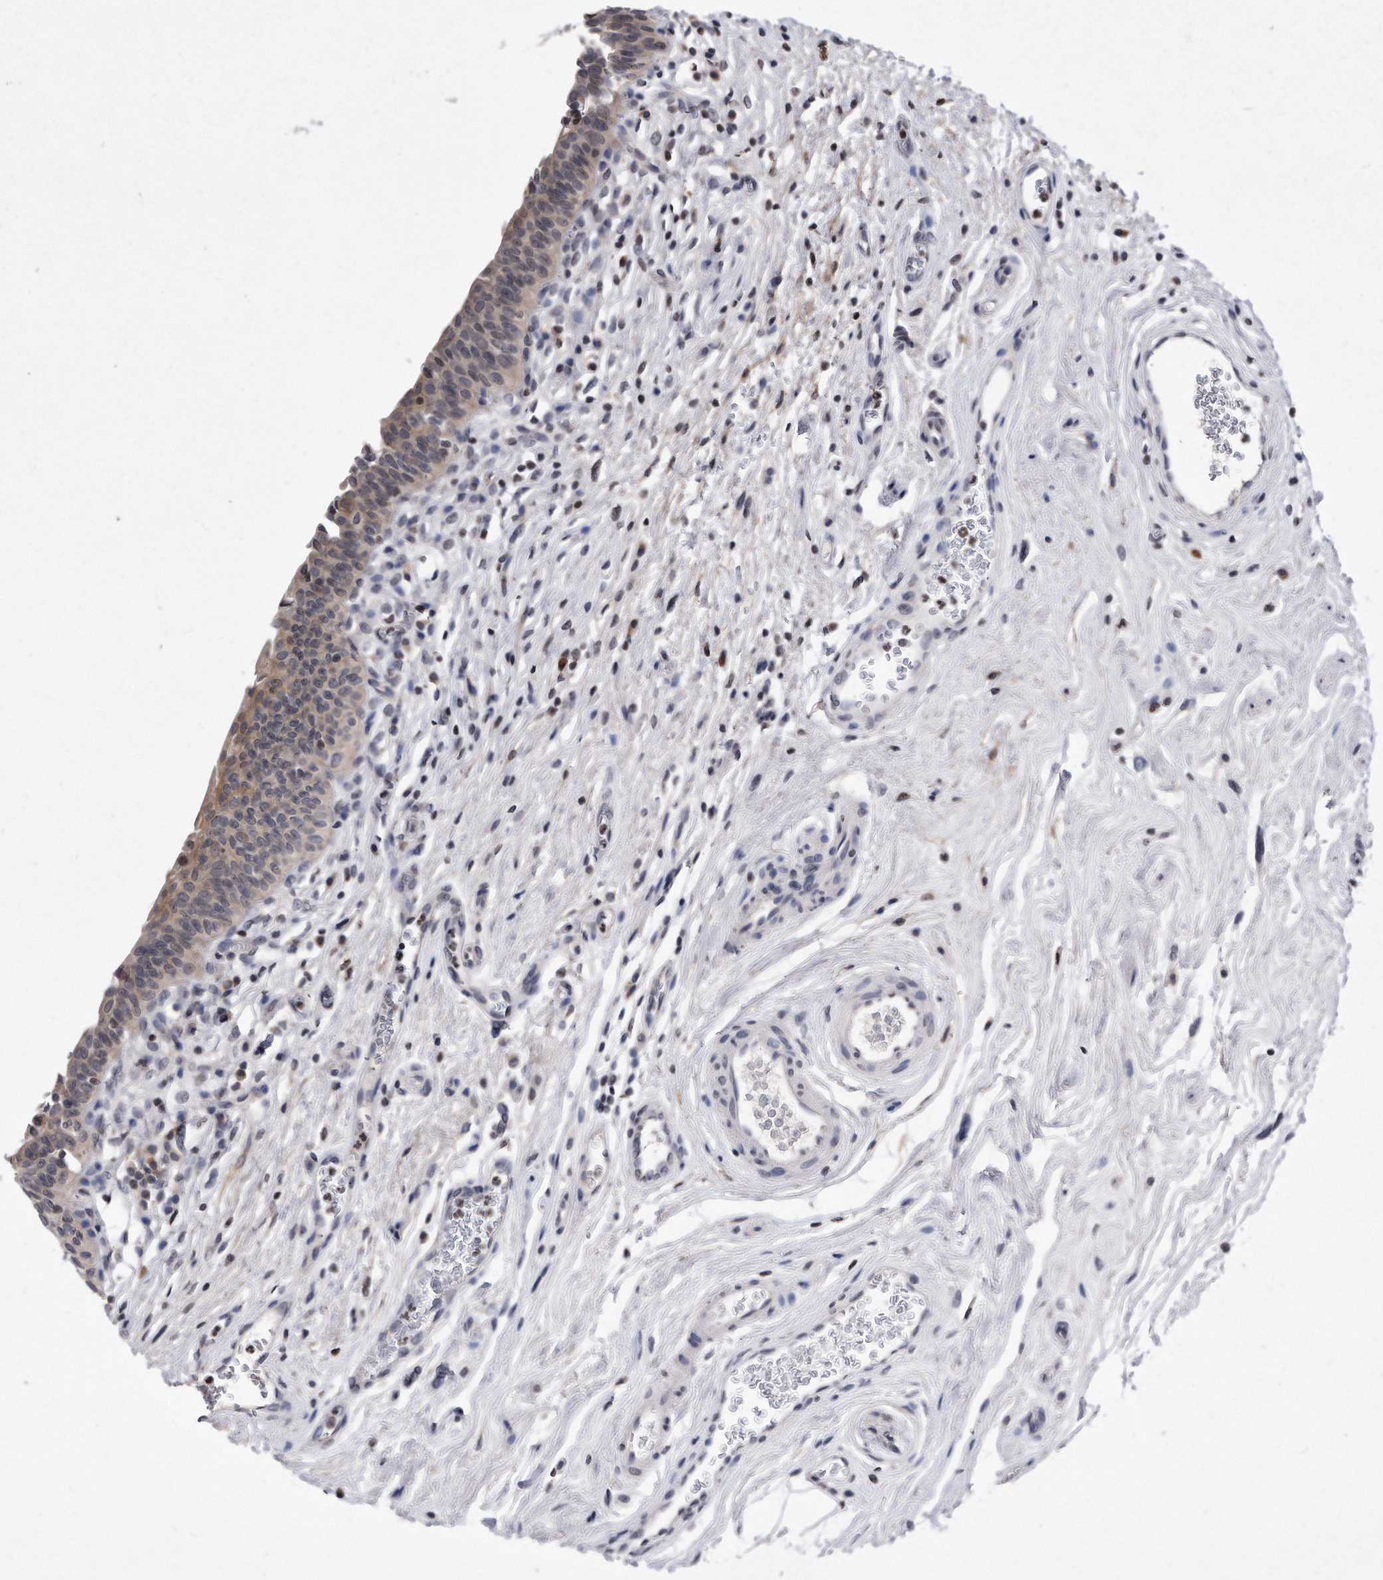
{"staining": {"intensity": "weak", "quantity": "25%-75%", "location": "cytoplasmic/membranous"}, "tissue": "urinary bladder", "cell_type": "Urothelial cells", "image_type": "normal", "snomed": [{"axis": "morphology", "description": "Normal tissue, NOS"}, {"axis": "topography", "description": "Urinary bladder"}], "caption": "Urothelial cells display low levels of weak cytoplasmic/membranous staining in about 25%-75% of cells in benign urinary bladder.", "gene": "DAB1", "patient": {"sex": "male", "age": 83}}